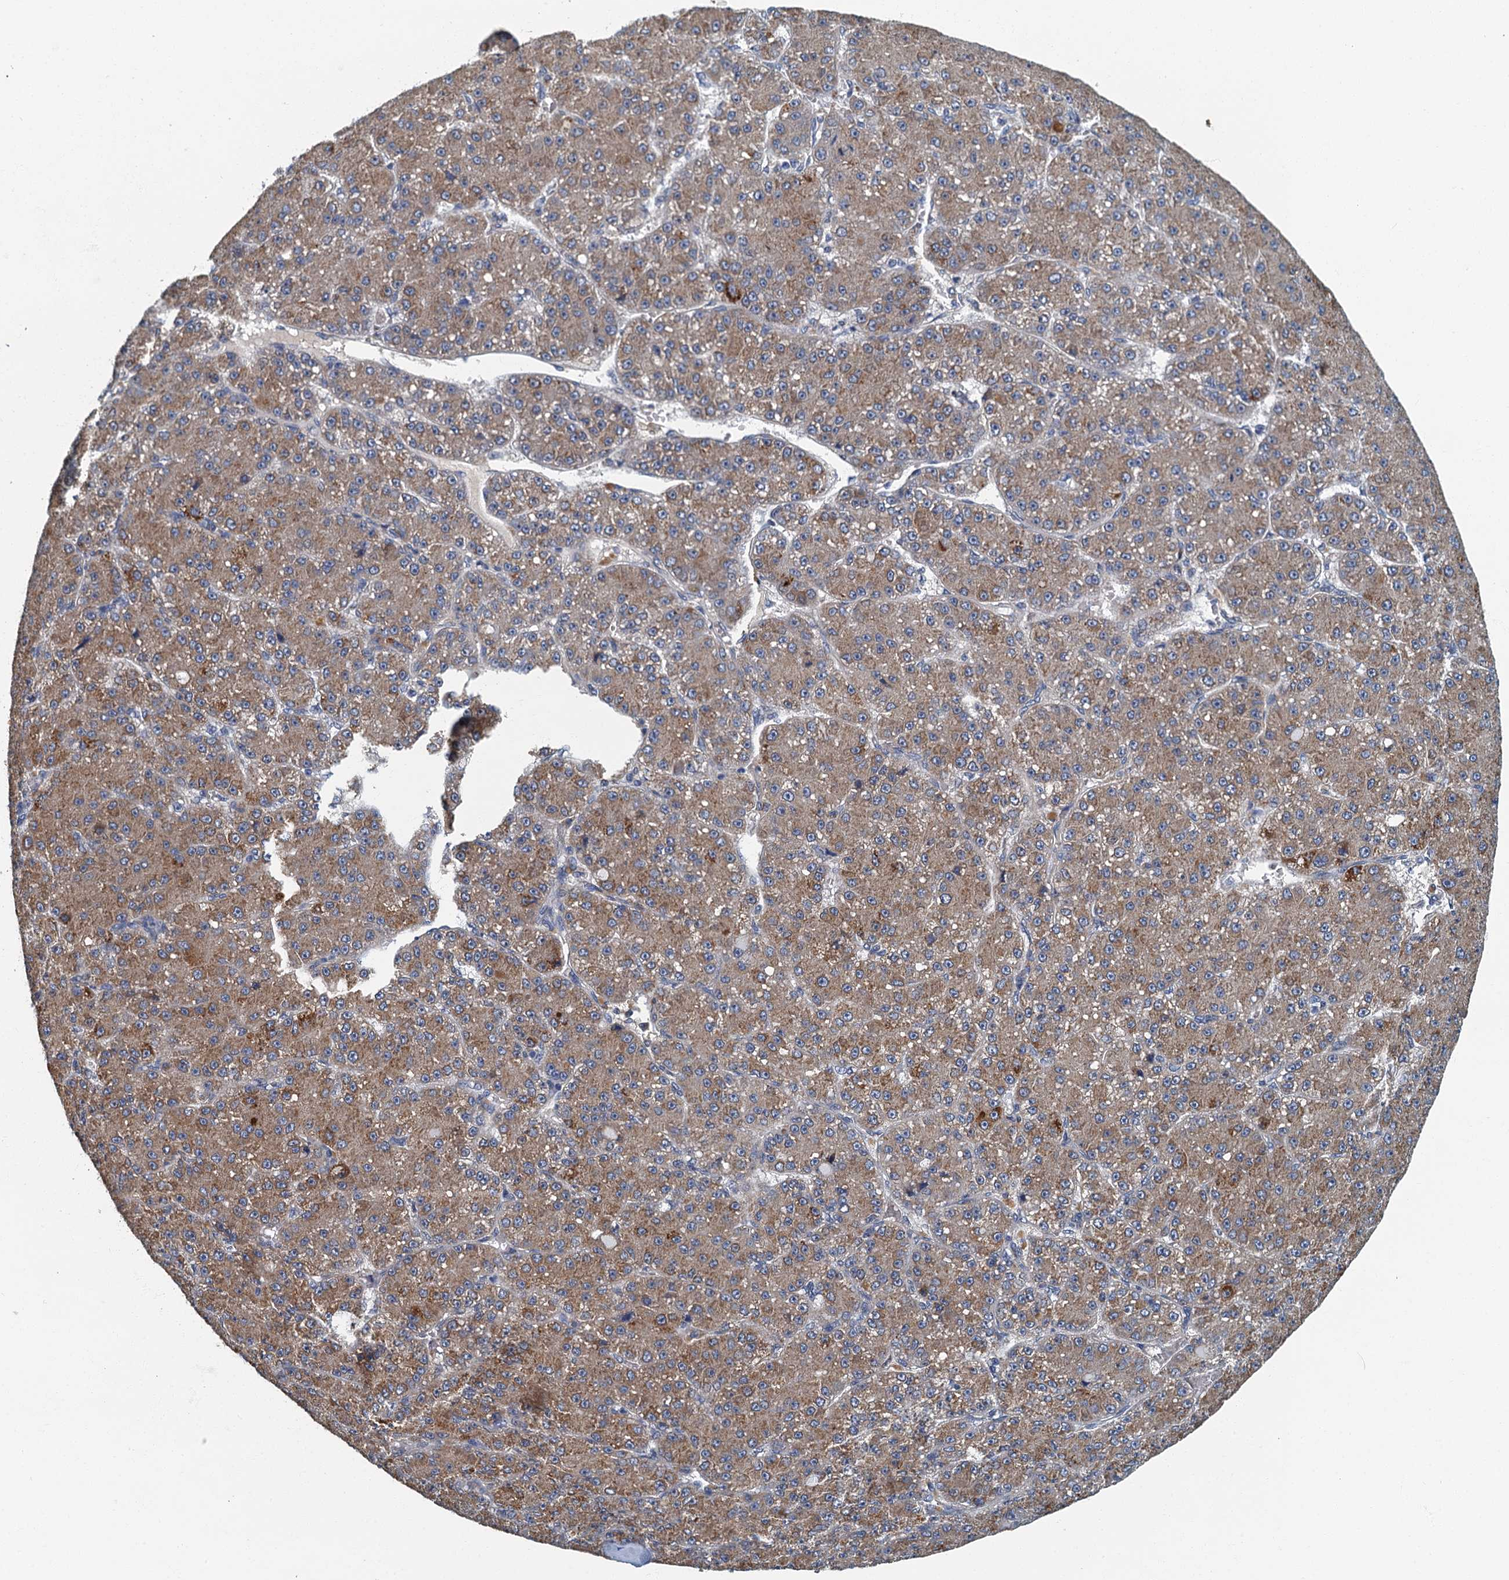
{"staining": {"intensity": "moderate", "quantity": ">75%", "location": "cytoplasmic/membranous"}, "tissue": "liver cancer", "cell_type": "Tumor cells", "image_type": "cancer", "snomed": [{"axis": "morphology", "description": "Carcinoma, Hepatocellular, NOS"}, {"axis": "topography", "description": "Liver"}], "caption": "The image demonstrates staining of liver hepatocellular carcinoma, revealing moderate cytoplasmic/membranous protein positivity (brown color) within tumor cells.", "gene": "DDX49", "patient": {"sex": "male", "age": 67}}